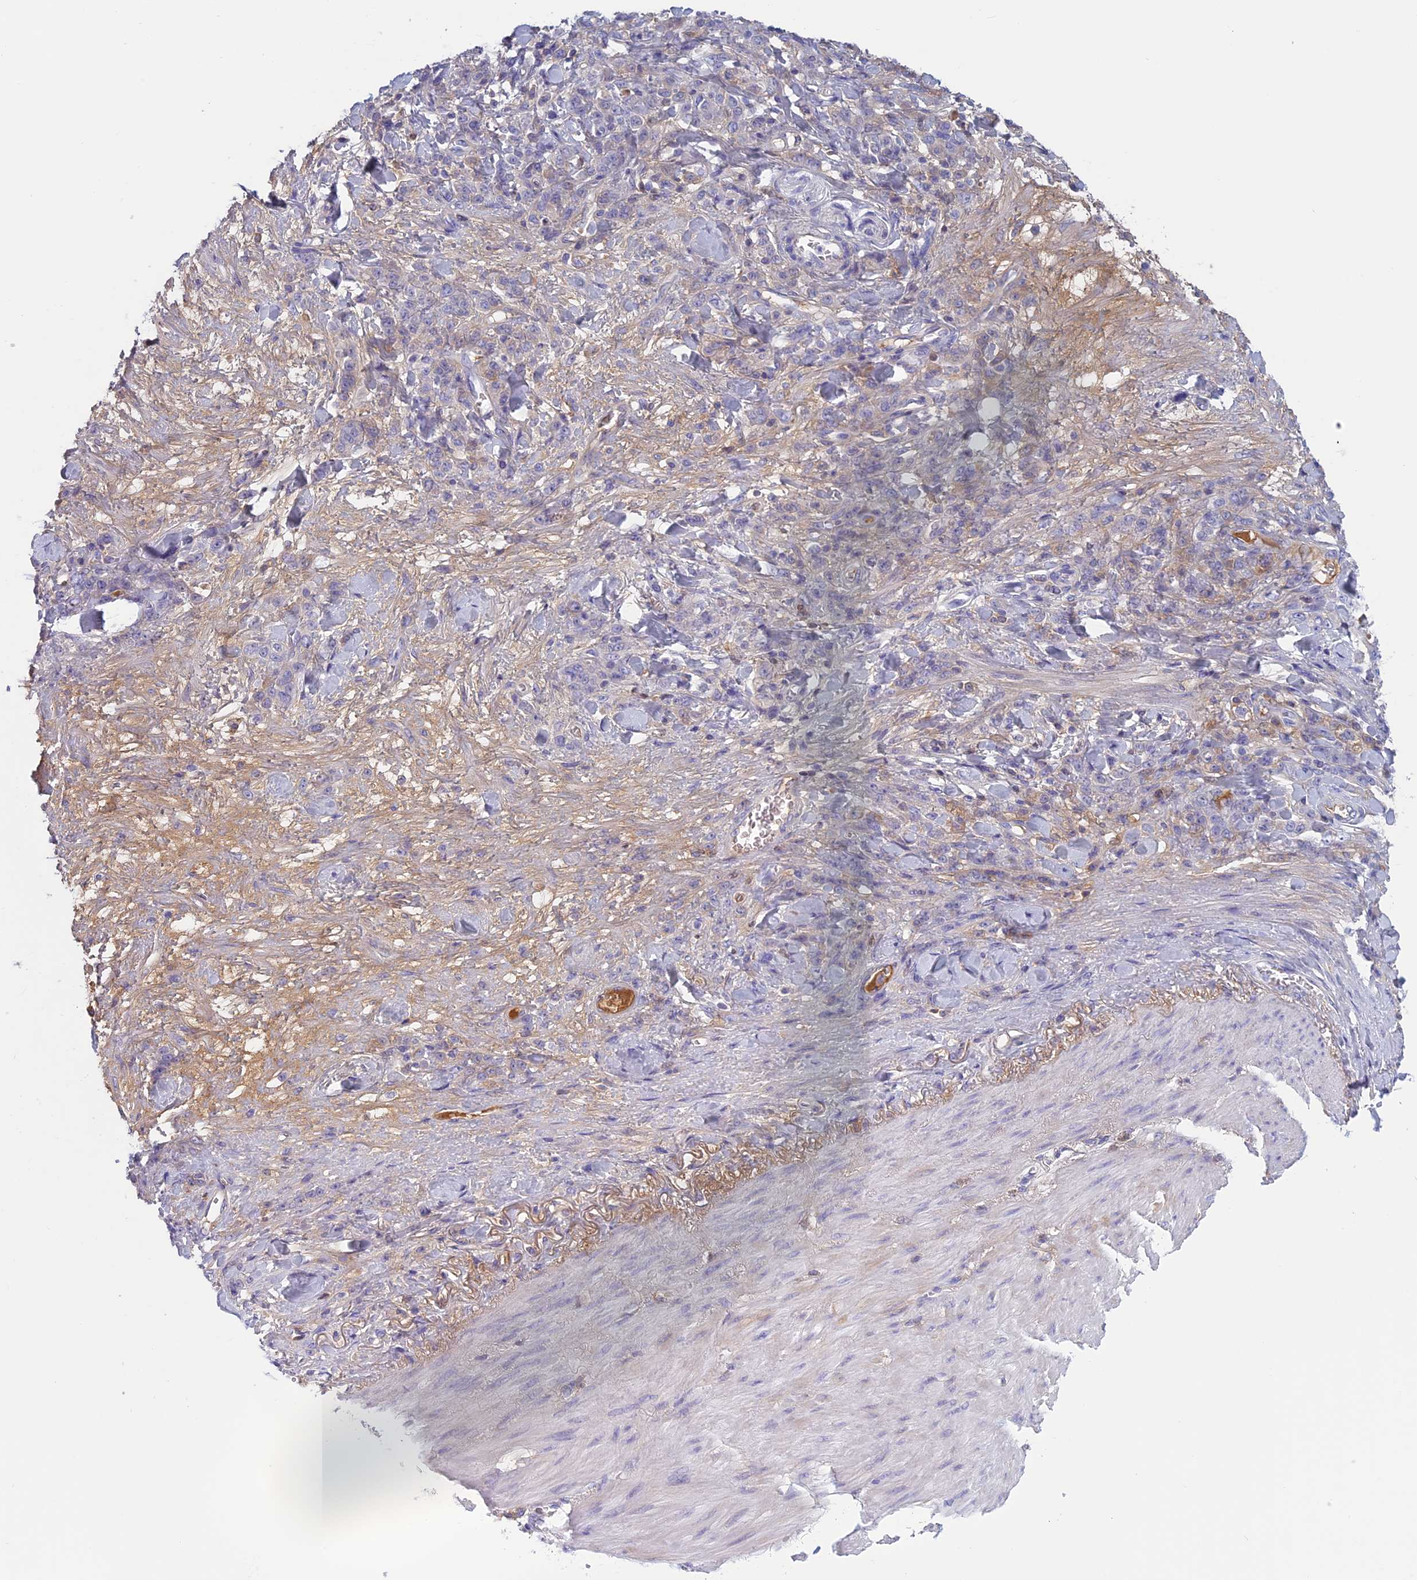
{"staining": {"intensity": "negative", "quantity": "none", "location": "none"}, "tissue": "stomach cancer", "cell_type": "Tumor cells", "image_type": "cancer", "snomed": [{"axis": "morphology", "description": "Normal tissue, NOS"}, {"axis": "morphology", "description": "Adenocarcinoma, NOS"}, {"axis": "topography", "description": "Stomach"}], "caption": "An immunohistochemistry (IHC) histopathology image of stomach cancer is shown. There is no staining in tumor cells of stomach cancer.", "gene": "ANGPTL2", "patient": {"sex": "male", "age": 82}}